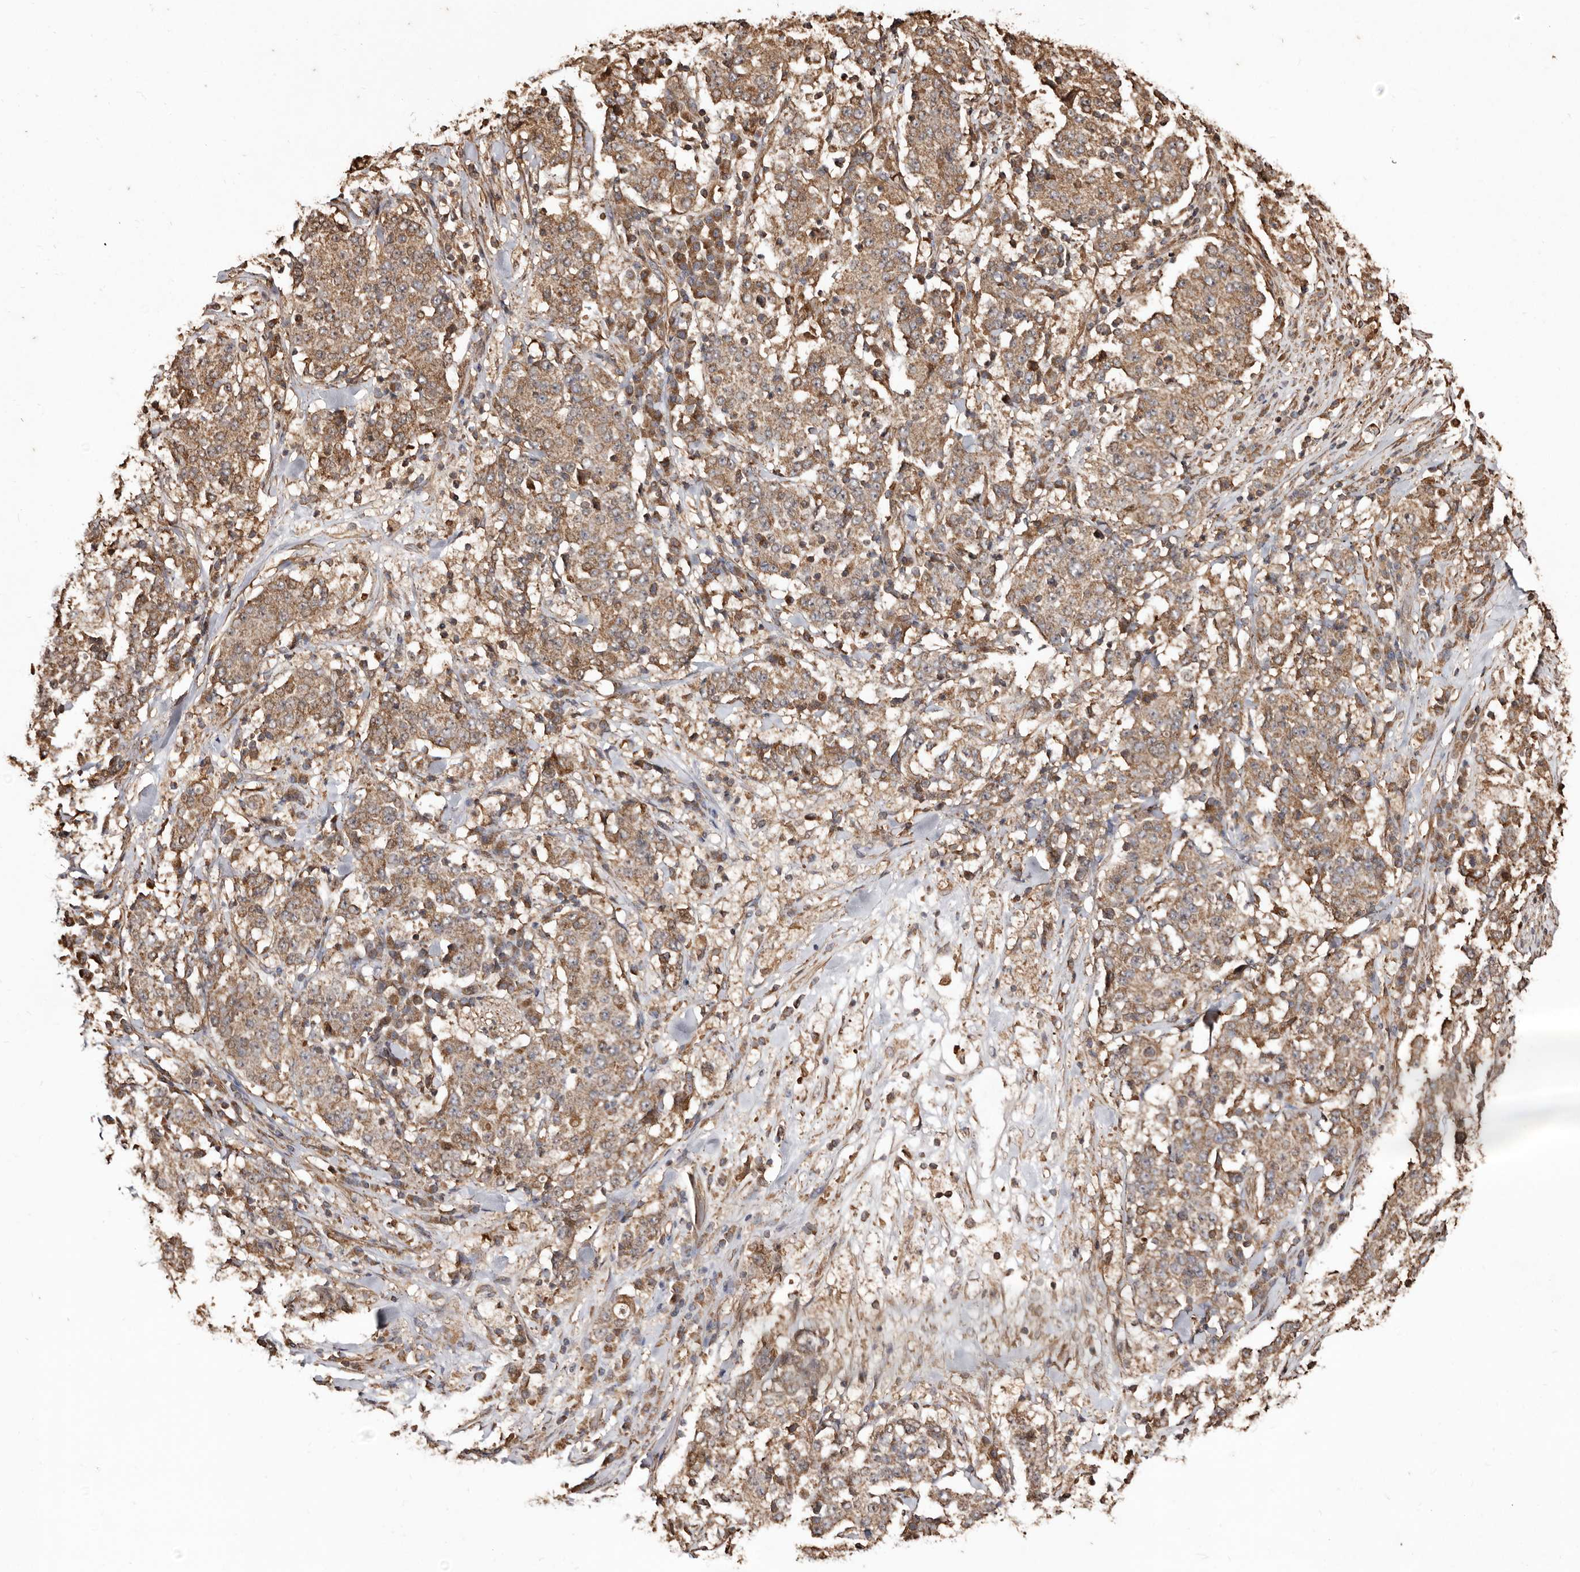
{"staining": {"intensity": "moderate", "quantity": ">75%", "location": "cytoplasmic/membranous"}, "tissue": "stomach cancer", "cell_type": "Tumor cells", "image_type": "cancer", "snomed": [{"axis": "morphology", "description": "Adenocarcinoma, NOS"}, {"axis": "topography", "description": "Stomach"}], "caption": "This is an image of immunohistochemistry (IHC) staining of adenocarcinoma (stomach), which shows moderate positivity in the cytoplasmic/membranous of tumor cells.", "gene": "MACC1", "patient": {"sex": "male", "age": 59}}